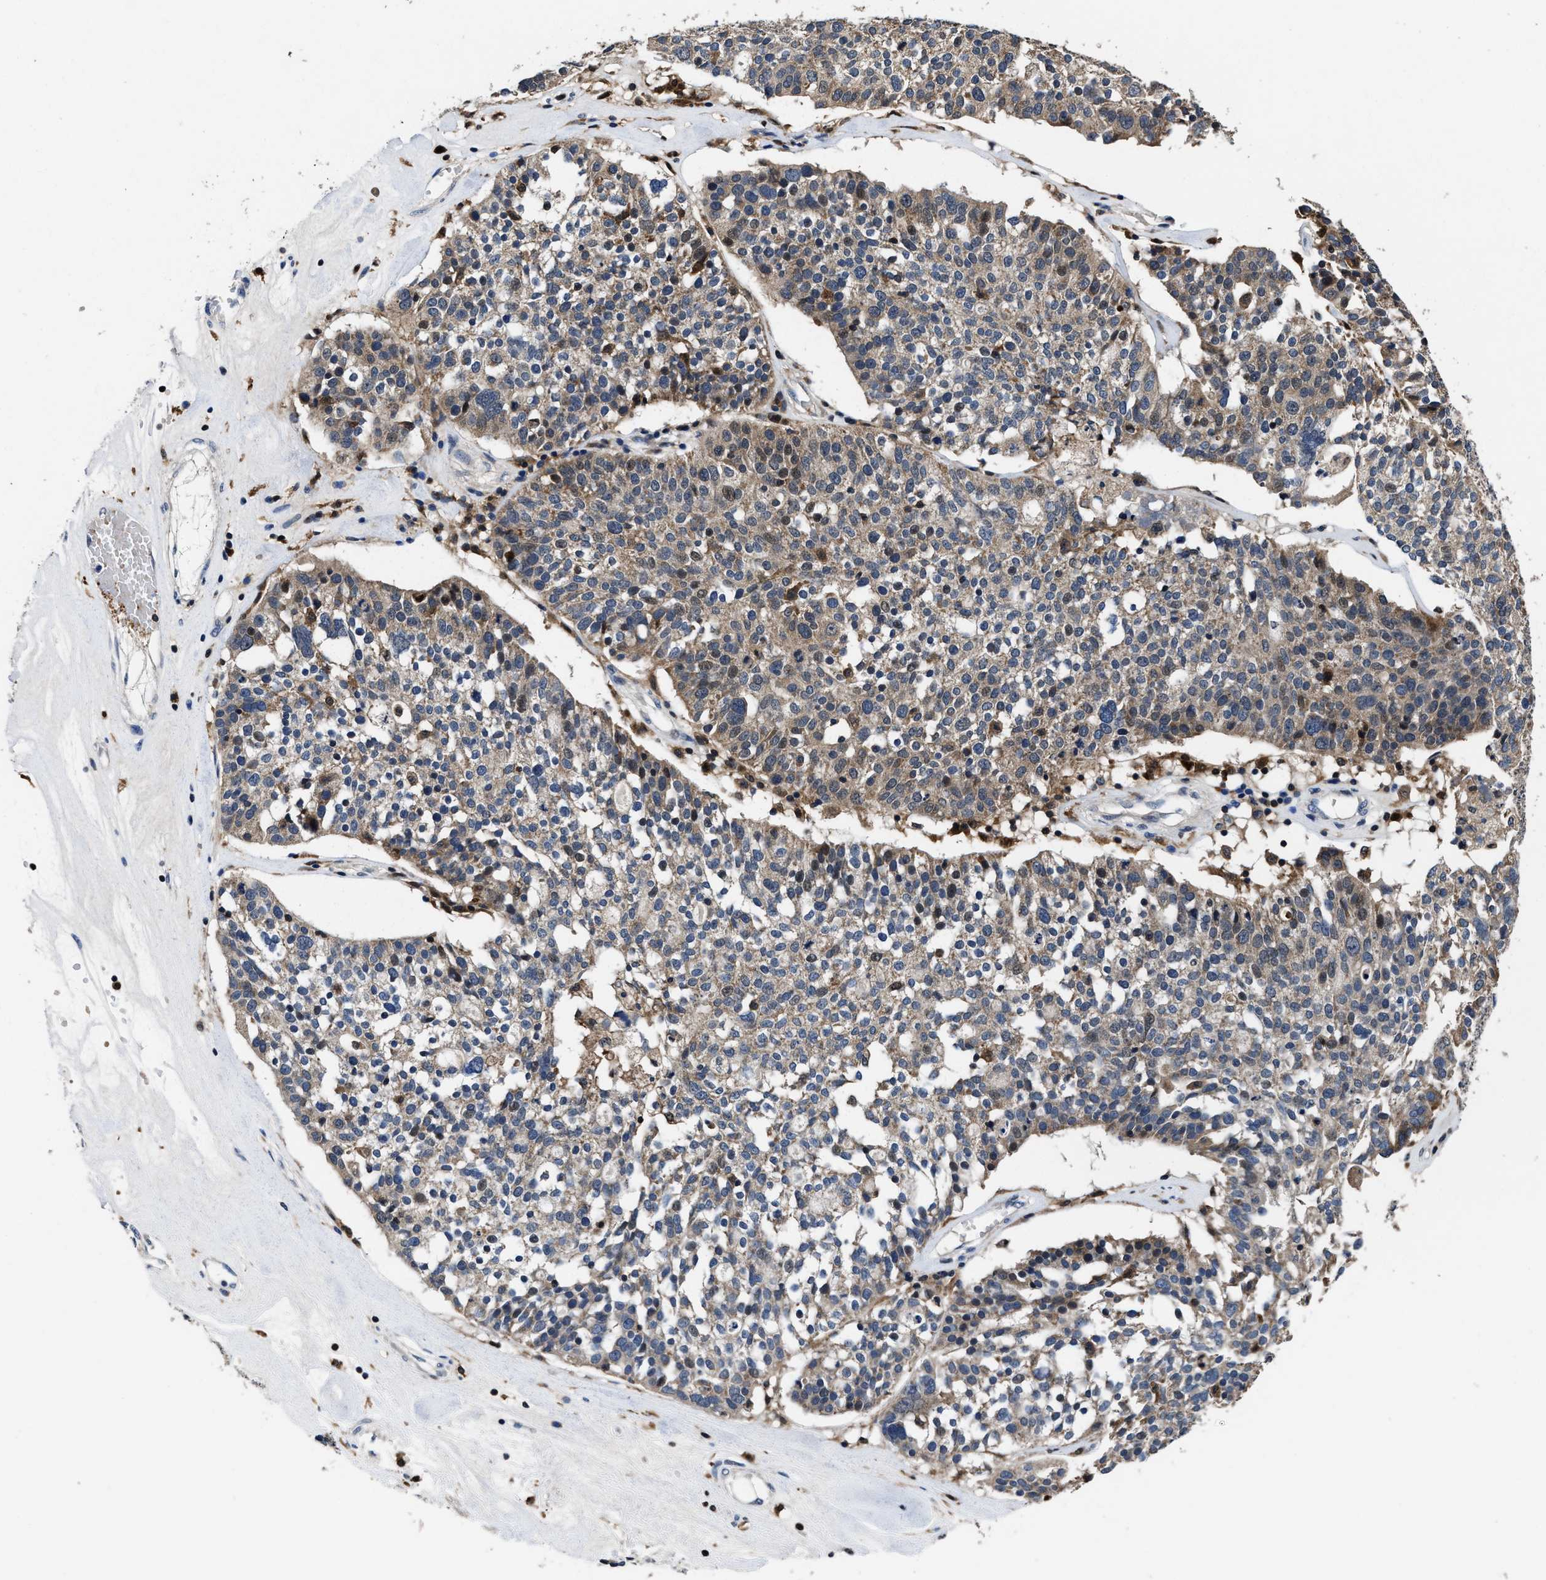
{"staining": {"intensity": "moderate", "quantity": "<25%", "location": "cytoplasmic/membranous"}, "tissue": "ovarian cancer", "cell_type": "Tumor cells", "image_type": "cancer", "snomed": [{"axis": "morphology", "description": "Cystadenocarcinoma, serous, NOS"}, {"axis": "topography", "description": "Ovary"}], "caption": "Immunohistochemical staining of human ovarian cancer displays low levels of moderate cytoplasmic/membranous staining in about <25% of tumor cells.", "gene": "RGS10", "patient": {"sex": "female", "age": 59}}